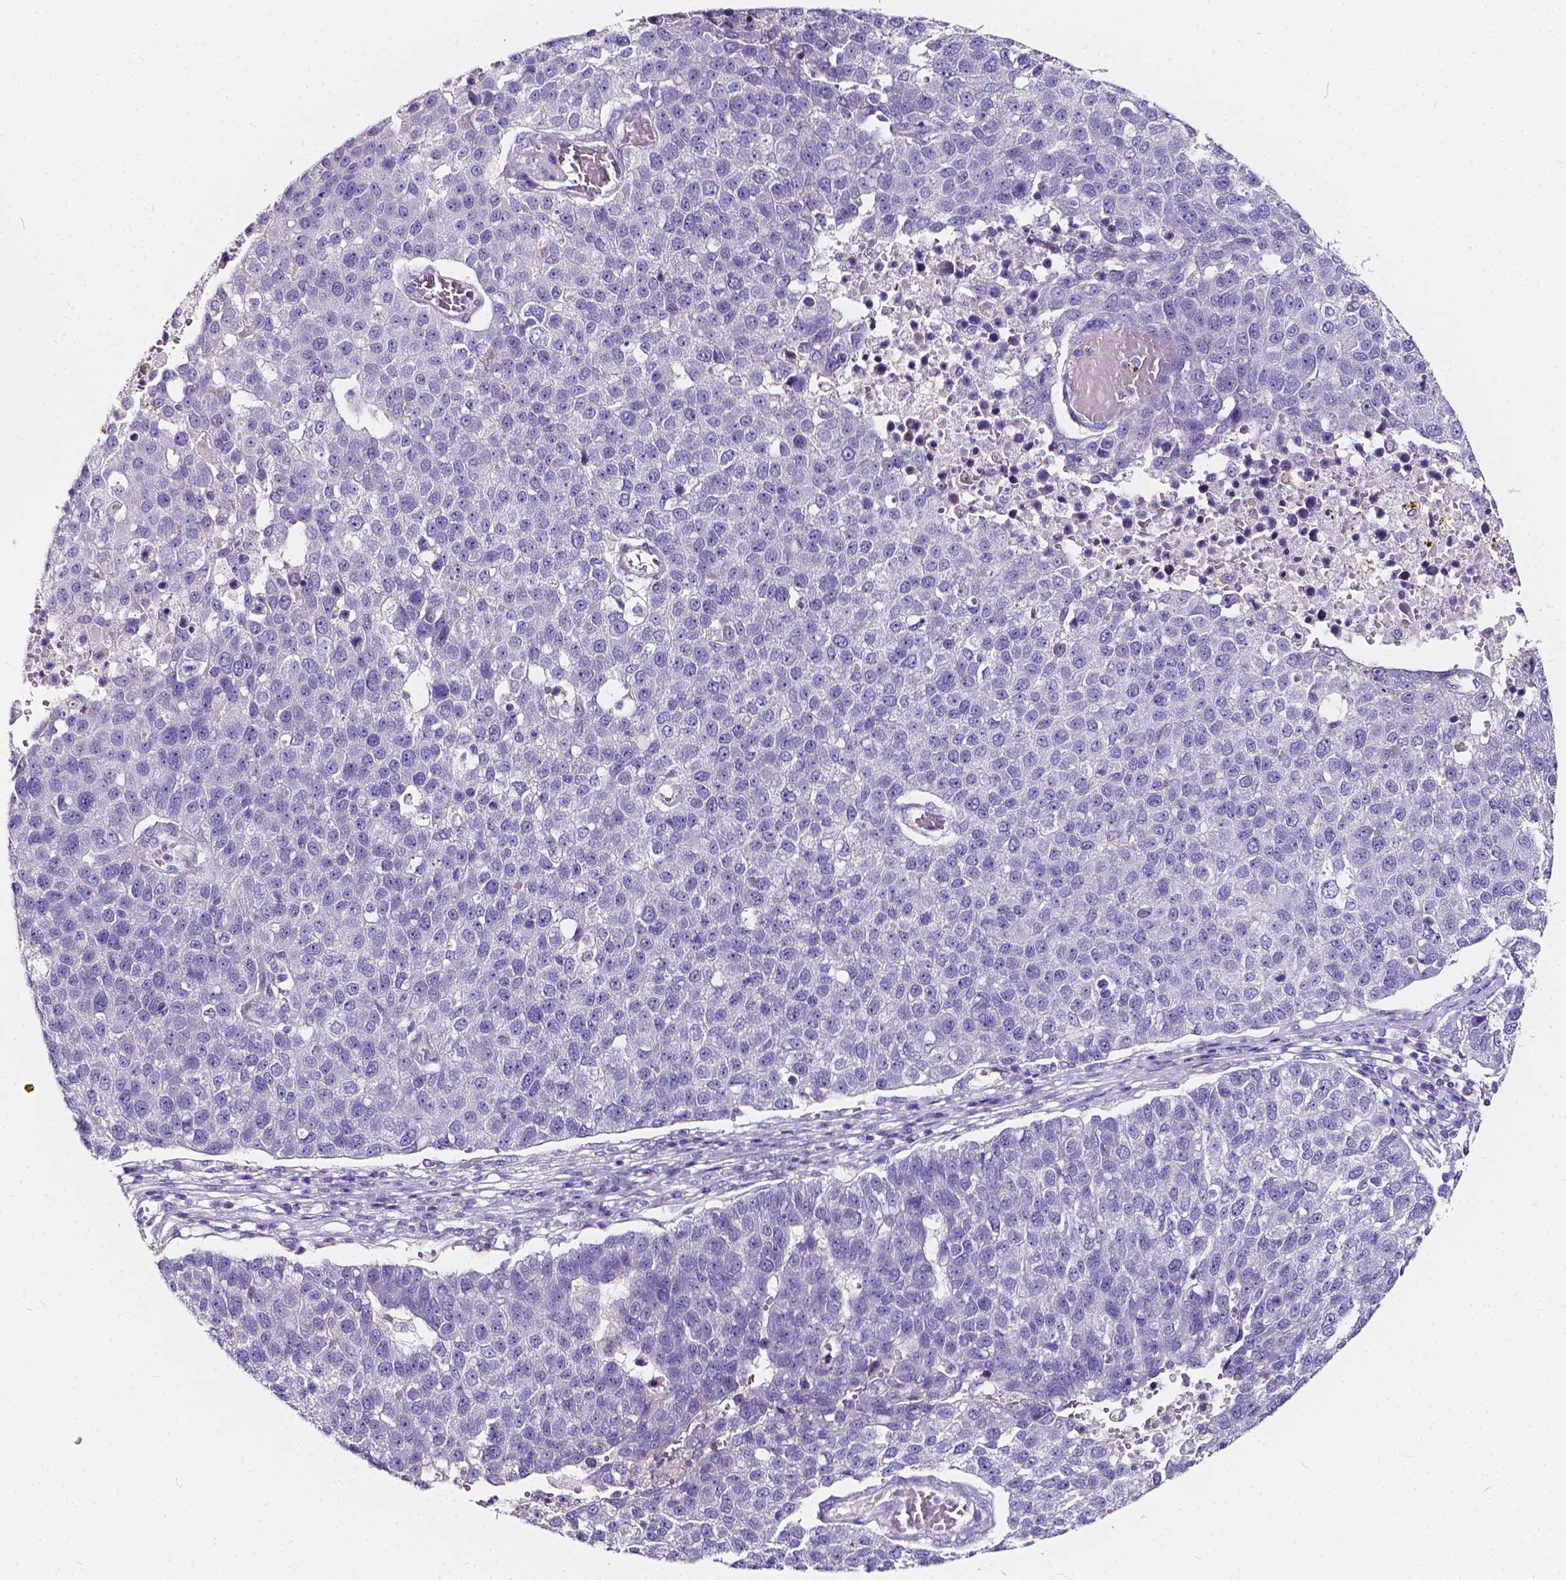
{"staining": {"intensity": "negative", "quantity": "none", "location": "none"}, "tissue": "pancreatic cancer", "cell_type": "Tumor cells", "image_type": "cancer", "snomed": [{"axis": "morphology", "description": "Adenocarcinoma, NOS"}, {"axis": "topography", "description": "Pancreas"}], "caption": "Tumor cells are negative for brown protein staining in pancreatic adenocarcinoma. (DAB (3,3'-diaminobenzidine) immunohistochemistry (IHC) visualized using brightfield microscopy, high magnification).", "gene": "CLSTN2", "patient": {"sex": "female", "age": 61}}